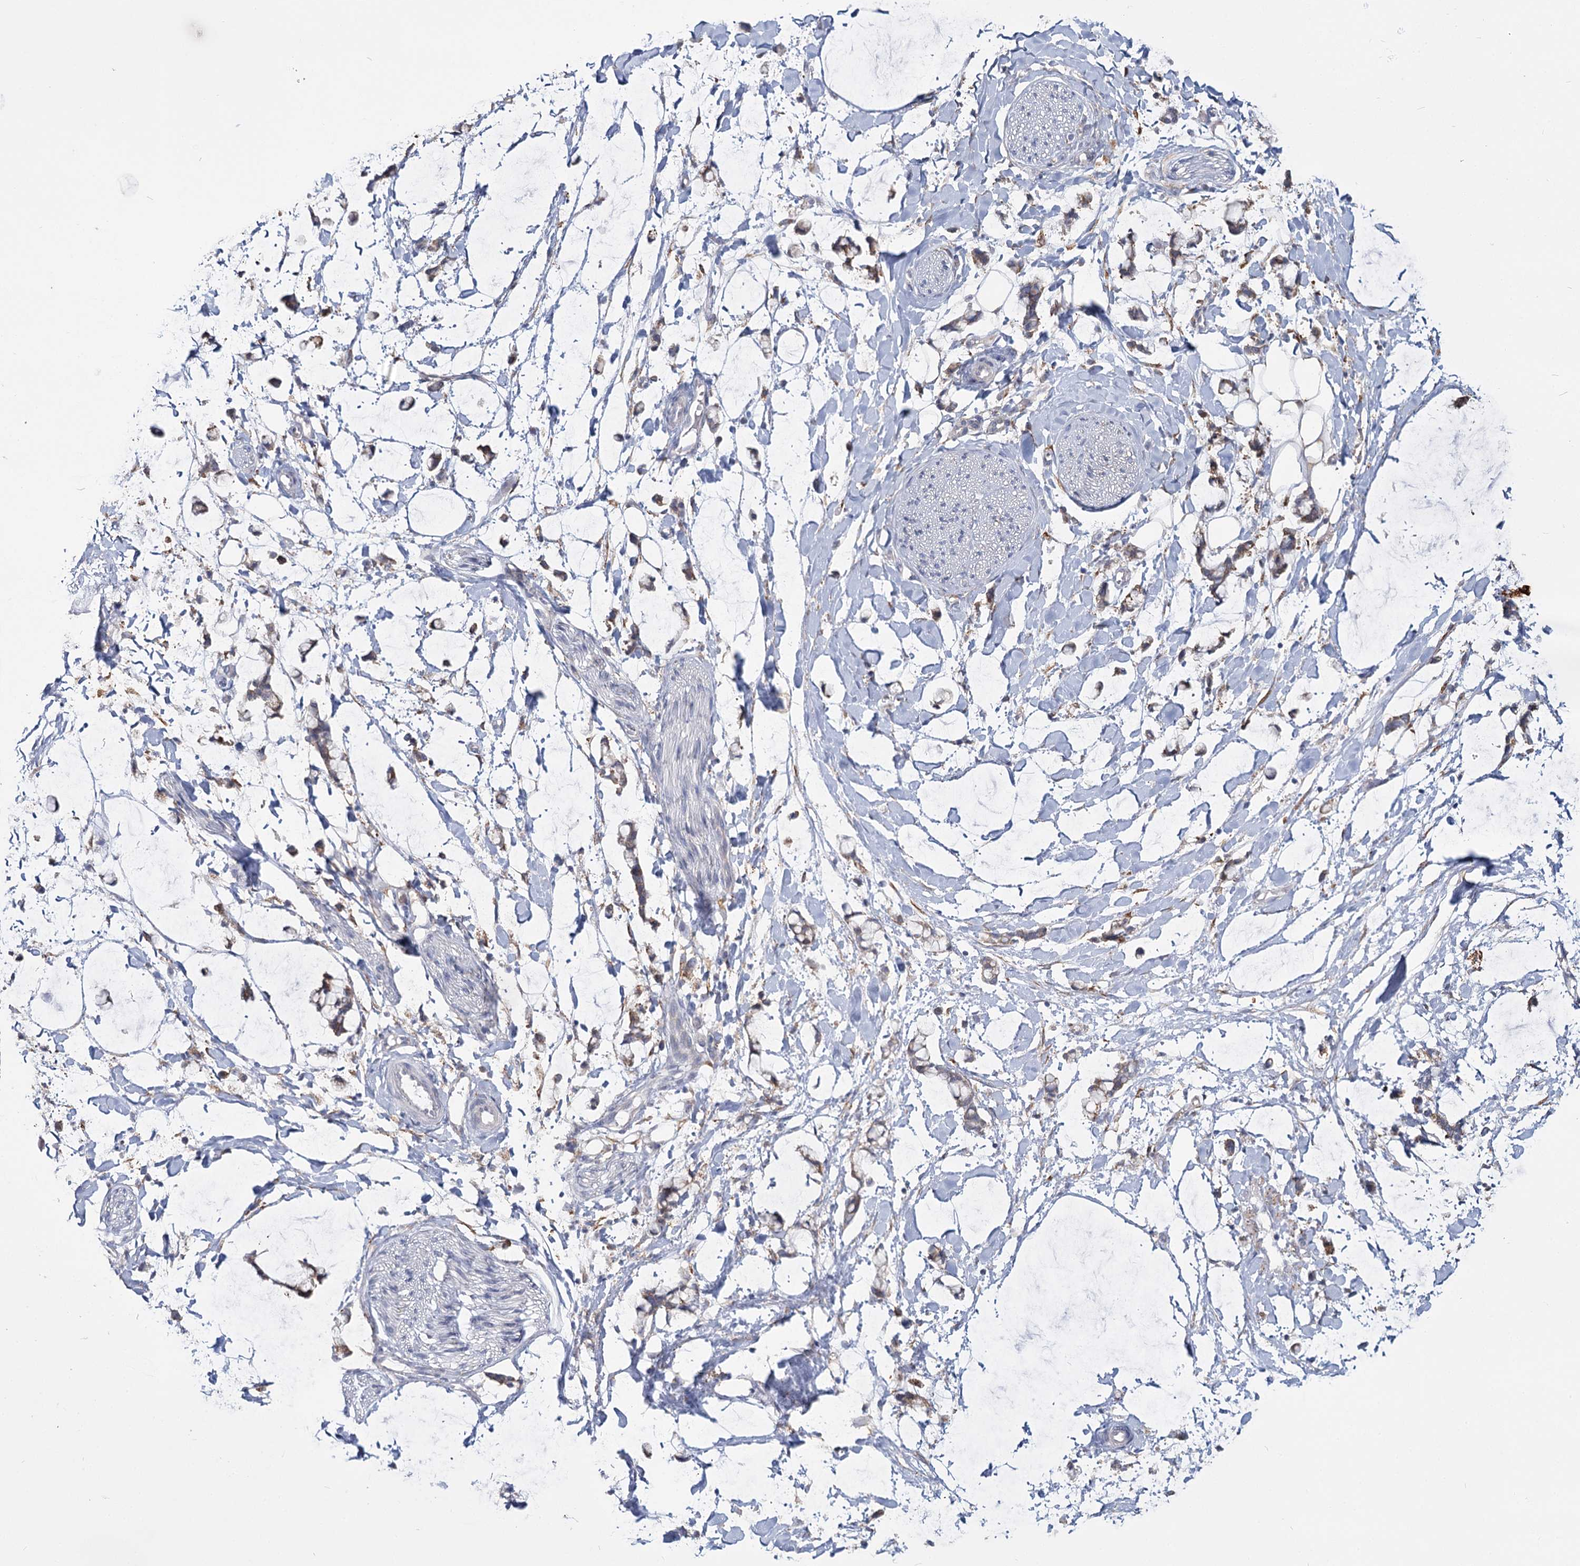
{"staining": {"intensity": "weak", "quantity": "<25%", "location": "cytoplasmic/membranous"}, "tissue": "adipose tissue", "cell_type": "Adipocytes", "image_type": "normal", "snomed": [{"axis": "morphology", "description": "Normal tissue, NOS"}, {"axis": "morphology", "description": "Adenocarcinoma, NOS"}, {"axis": "topography", "description": "Colon"}, {"axis": "topography", "description": "Peripheral nerve tissue"}], "caption": "Photomicrograph shows no significant protein staining in adipocytes of normal adipose tissue. The staining was performed using DAB (3,3'-diaminobenzidine) to visualize the protein expression in brown, while the nuclei were stained in blue with hematoxylin (Magnification: 20x).", "gene": "ZCCHC9", "patient": {"sex": "male", "age": 14}}